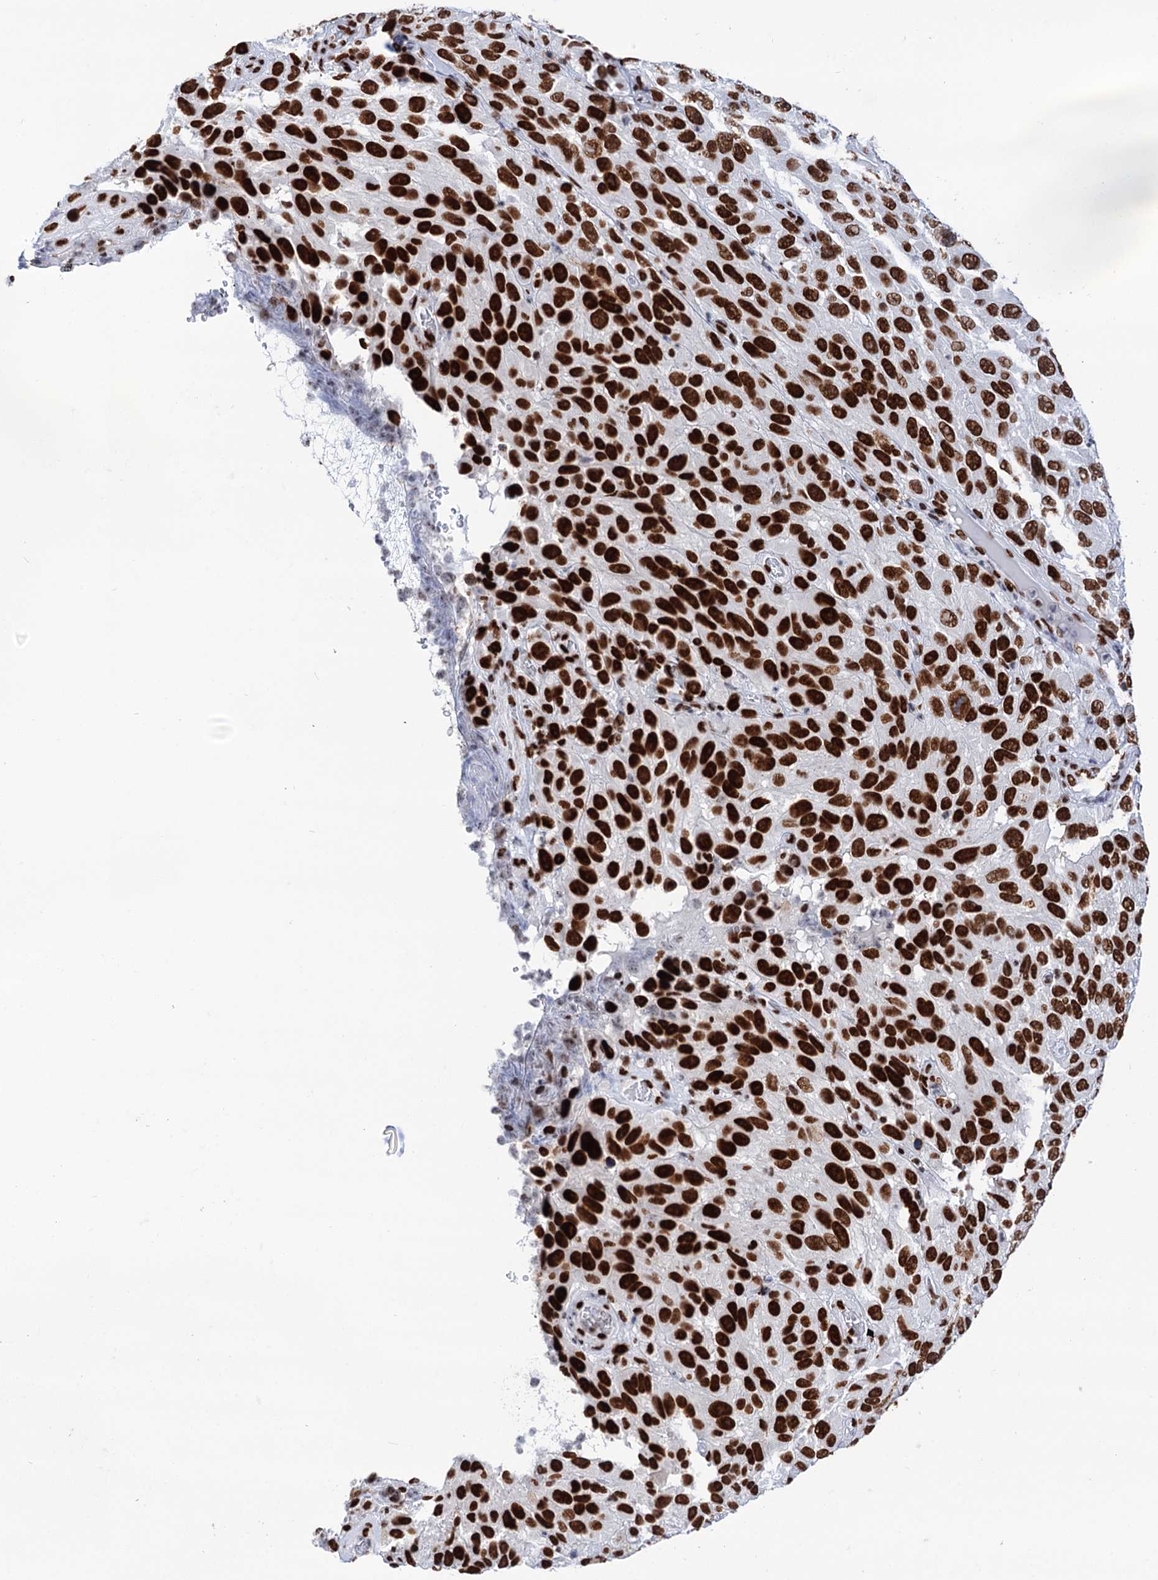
{"staining": {"intensity": "strong", "quantity": ">75%", "location": "nuclear"}, "tissue": "melanoma", "cell_type": "Tumor cells", "image_type": "cancer", "snomed": [{"axis": "morphology", "description": "Malignant melanoma, NOS"}, {"axis": "topography", "description": "Skin"}], "caption": "Immunohistochemistry histopathology image of neoplastic tissue: human malignant melanoma stained using IHC shows high levels of strong protein expression localized specifically in the nuclear of tumor cells, appearing as a nuclear brown color.", "gene": "MATR3", "patient": {"sex": "female", "age": 96}}